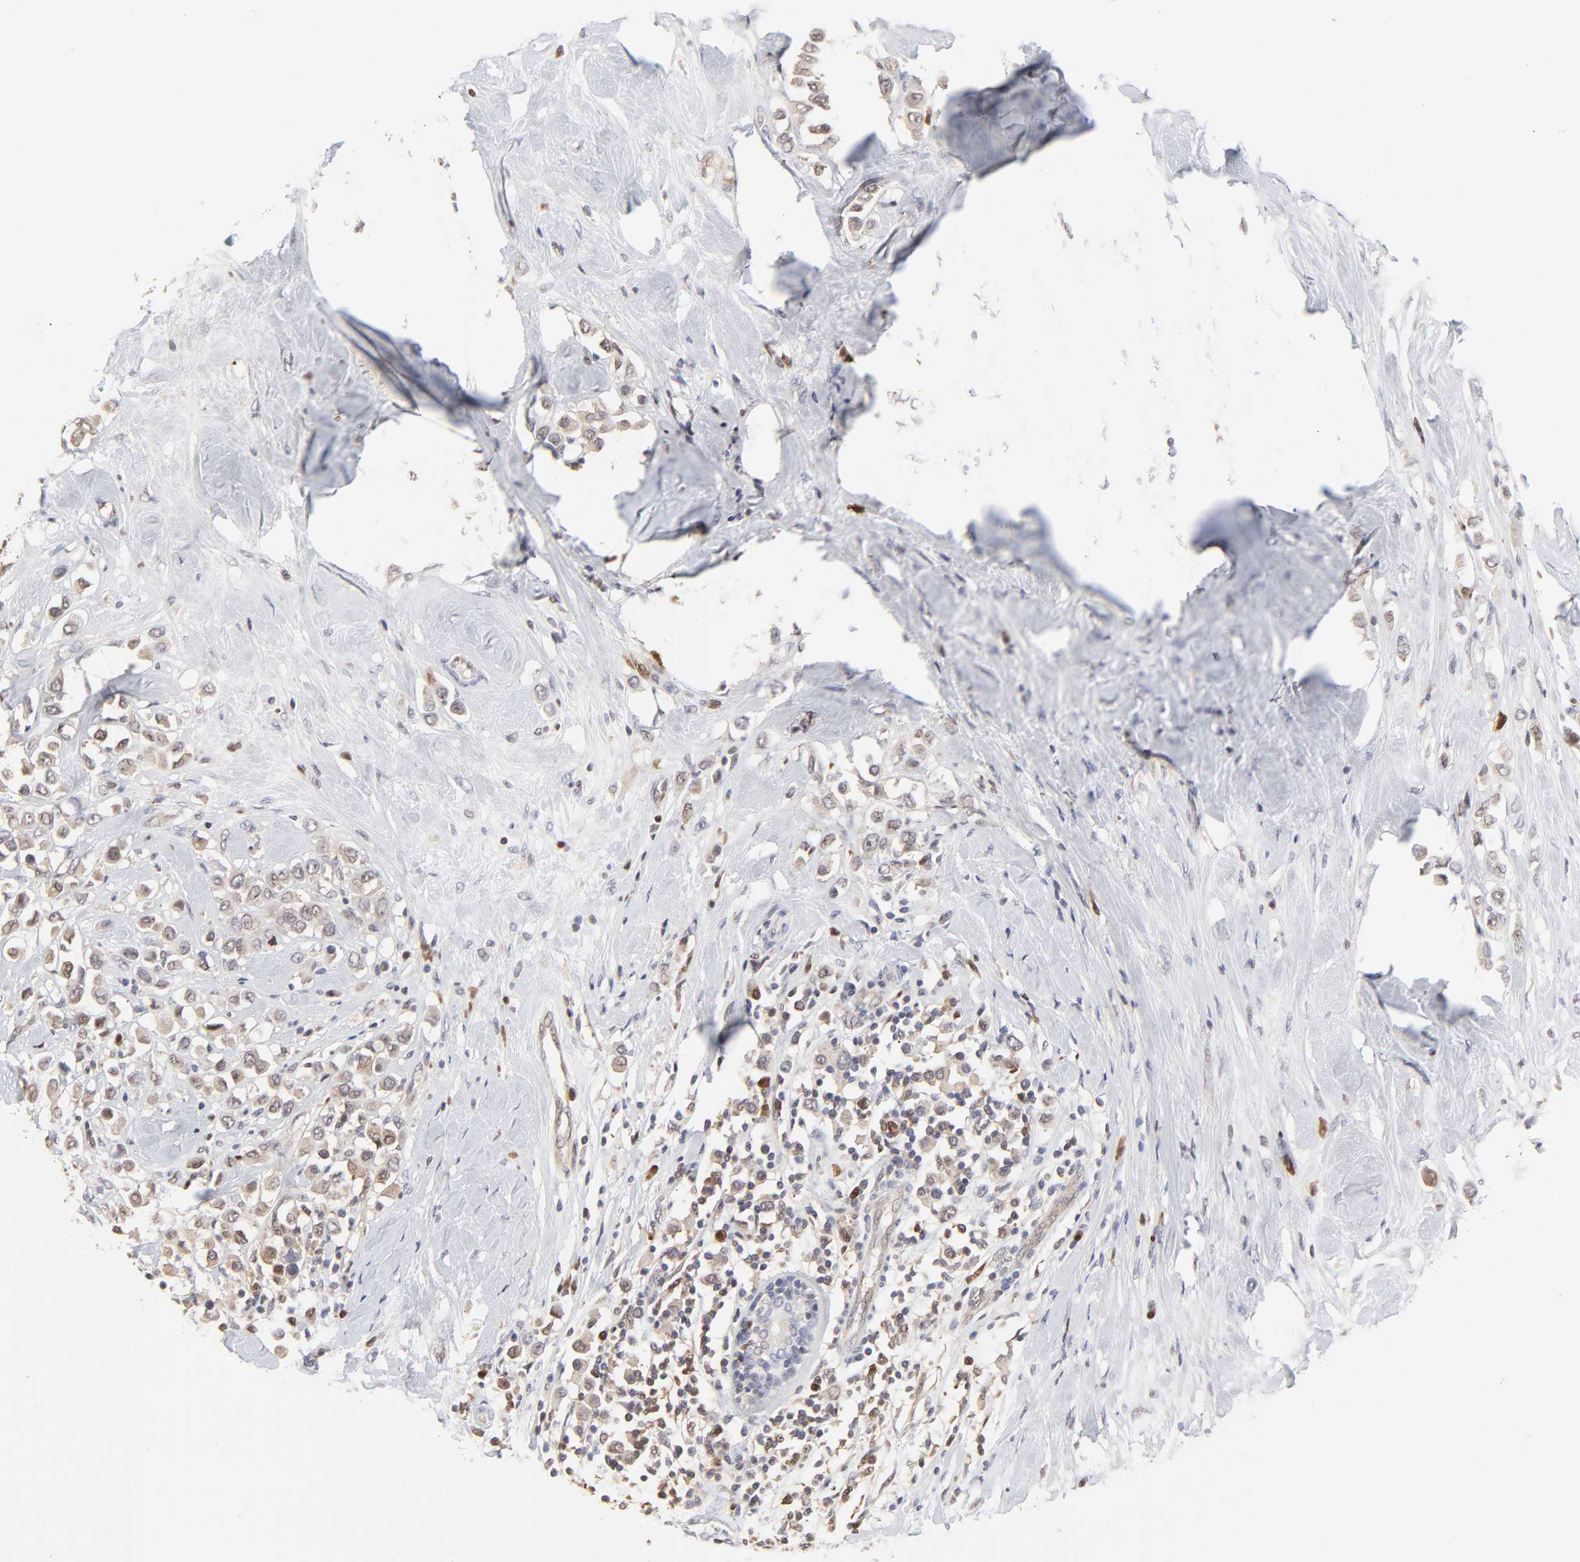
{"staining": {"intensity": "negative", "quantity": "none", "location": "none"}, "tissue": "breast cancer", "cell_type": "Tumor cells", "image_type": "cancer", "snomed": [{"axis": "morphology", "description": "Duct carcinoma"}, {"axis": "topography", "description": "Breast"}], "caption": "This is a photomicrograph of immunohistochemistry staining of breast cancer, which shows no staining in tumor cells.", "gene": "CASP3", "patient": {"sex": "female", "age": 61}}